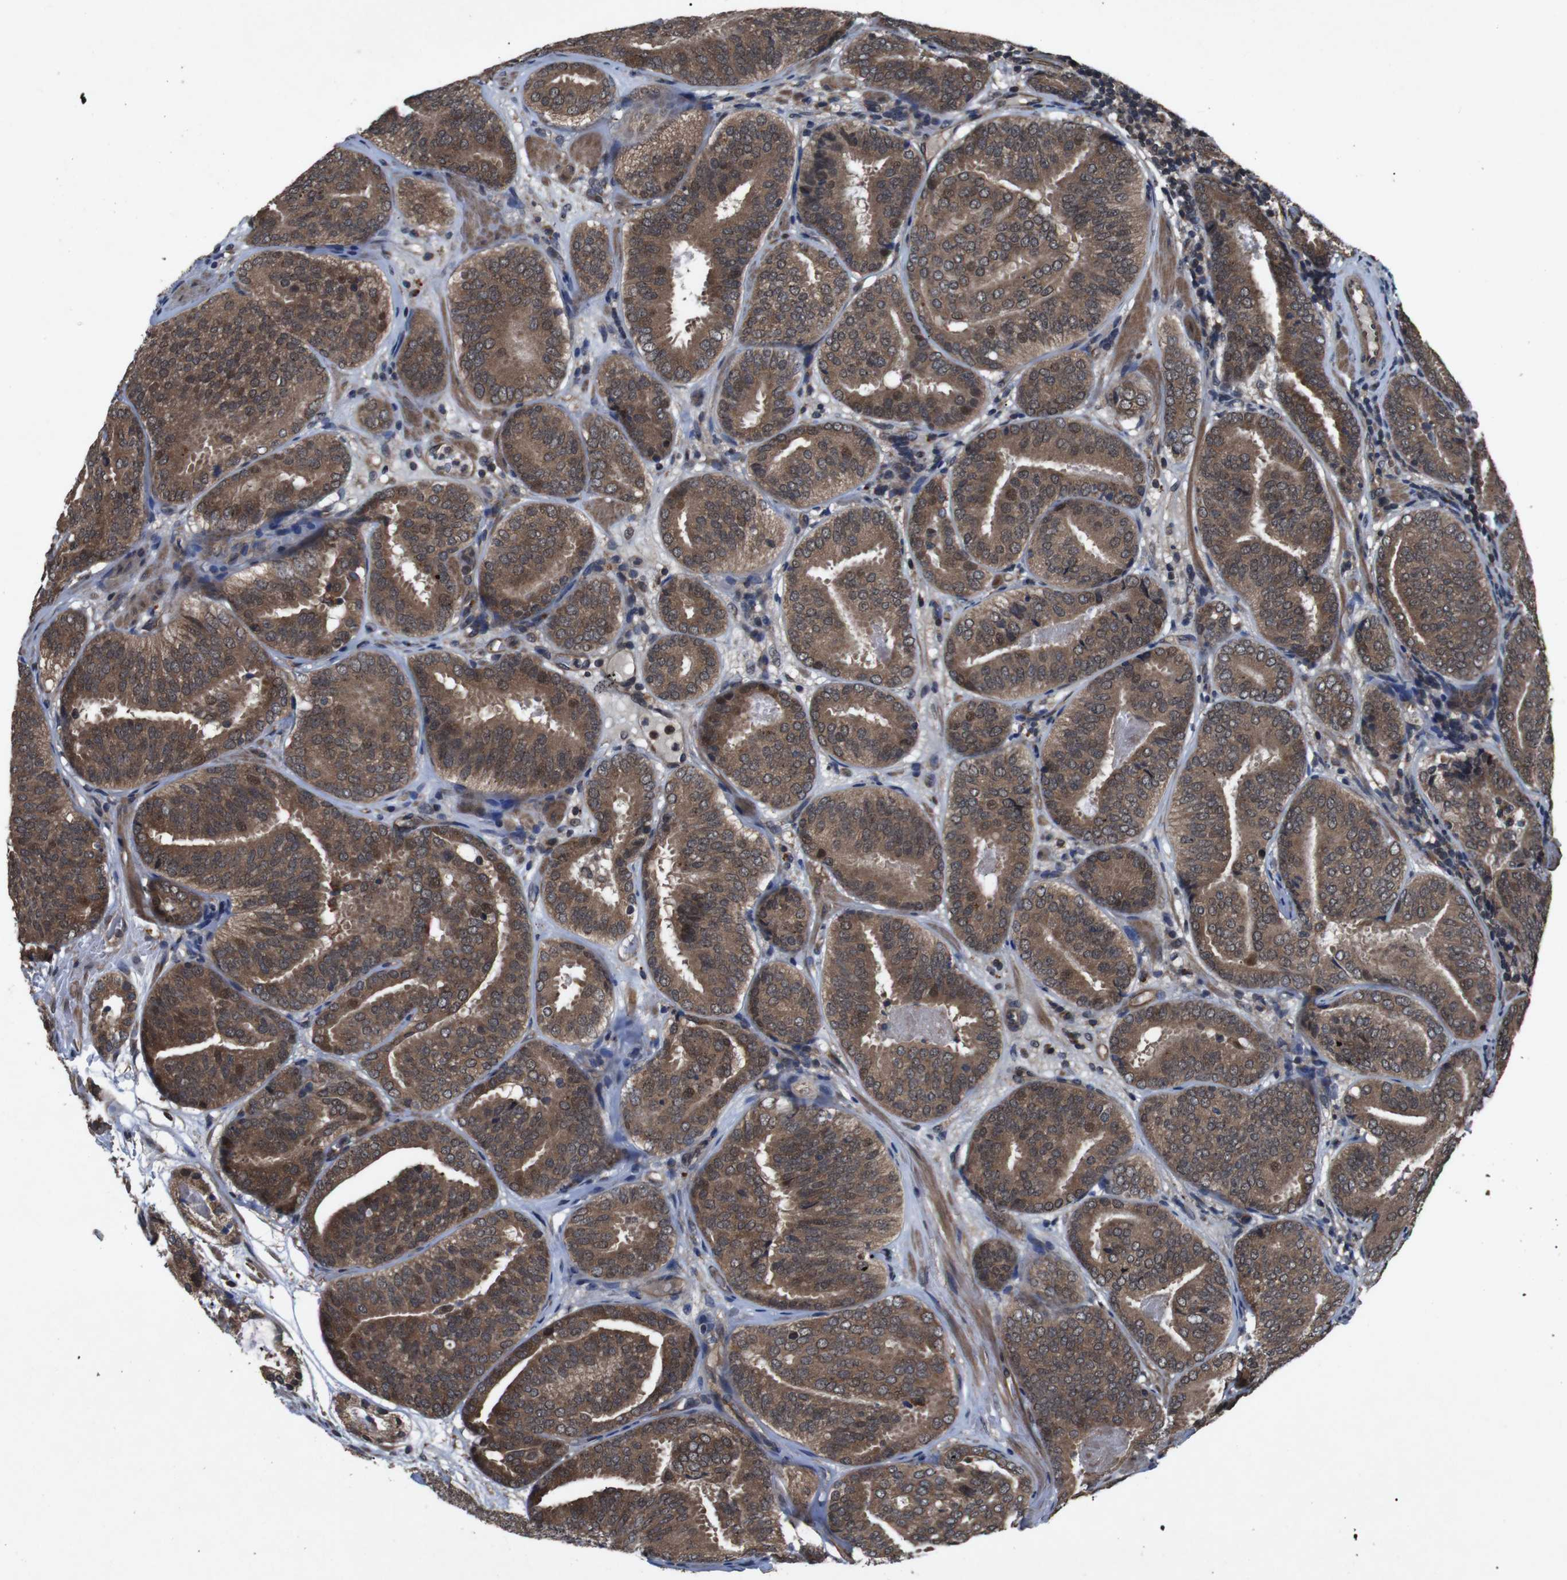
{"staining": {"intensity": "strong", "quantity": ">75%", "location": "cytoplasmic/membranous"}, "tissue": "prostate cancer", "cell_type": "Tumor cells", "image_type": "cancer", "snomed": [{"axis": "morphology", "description": "Adenocarcinoma, Low grade"}, {"axis": "topography", "description": "Prostate"}], "caption": "High-magnification brightfield microscopy of prostate cancer (adenocarcinoma (low-grade)) stained with DAB (3,3'-diaminobenzidine) (brown) and counterstained with hematoxylin (blue). tumor cells exhibit strong cytoplasmic/membranous positivity is appreciated in about>75% of cells. Immunohistochemistry (ihc) stains the protein of interest in brown and the nuclei are stained blue.", "gene": "SOCS1", "patient": {"sex": "male", "age": 69}}